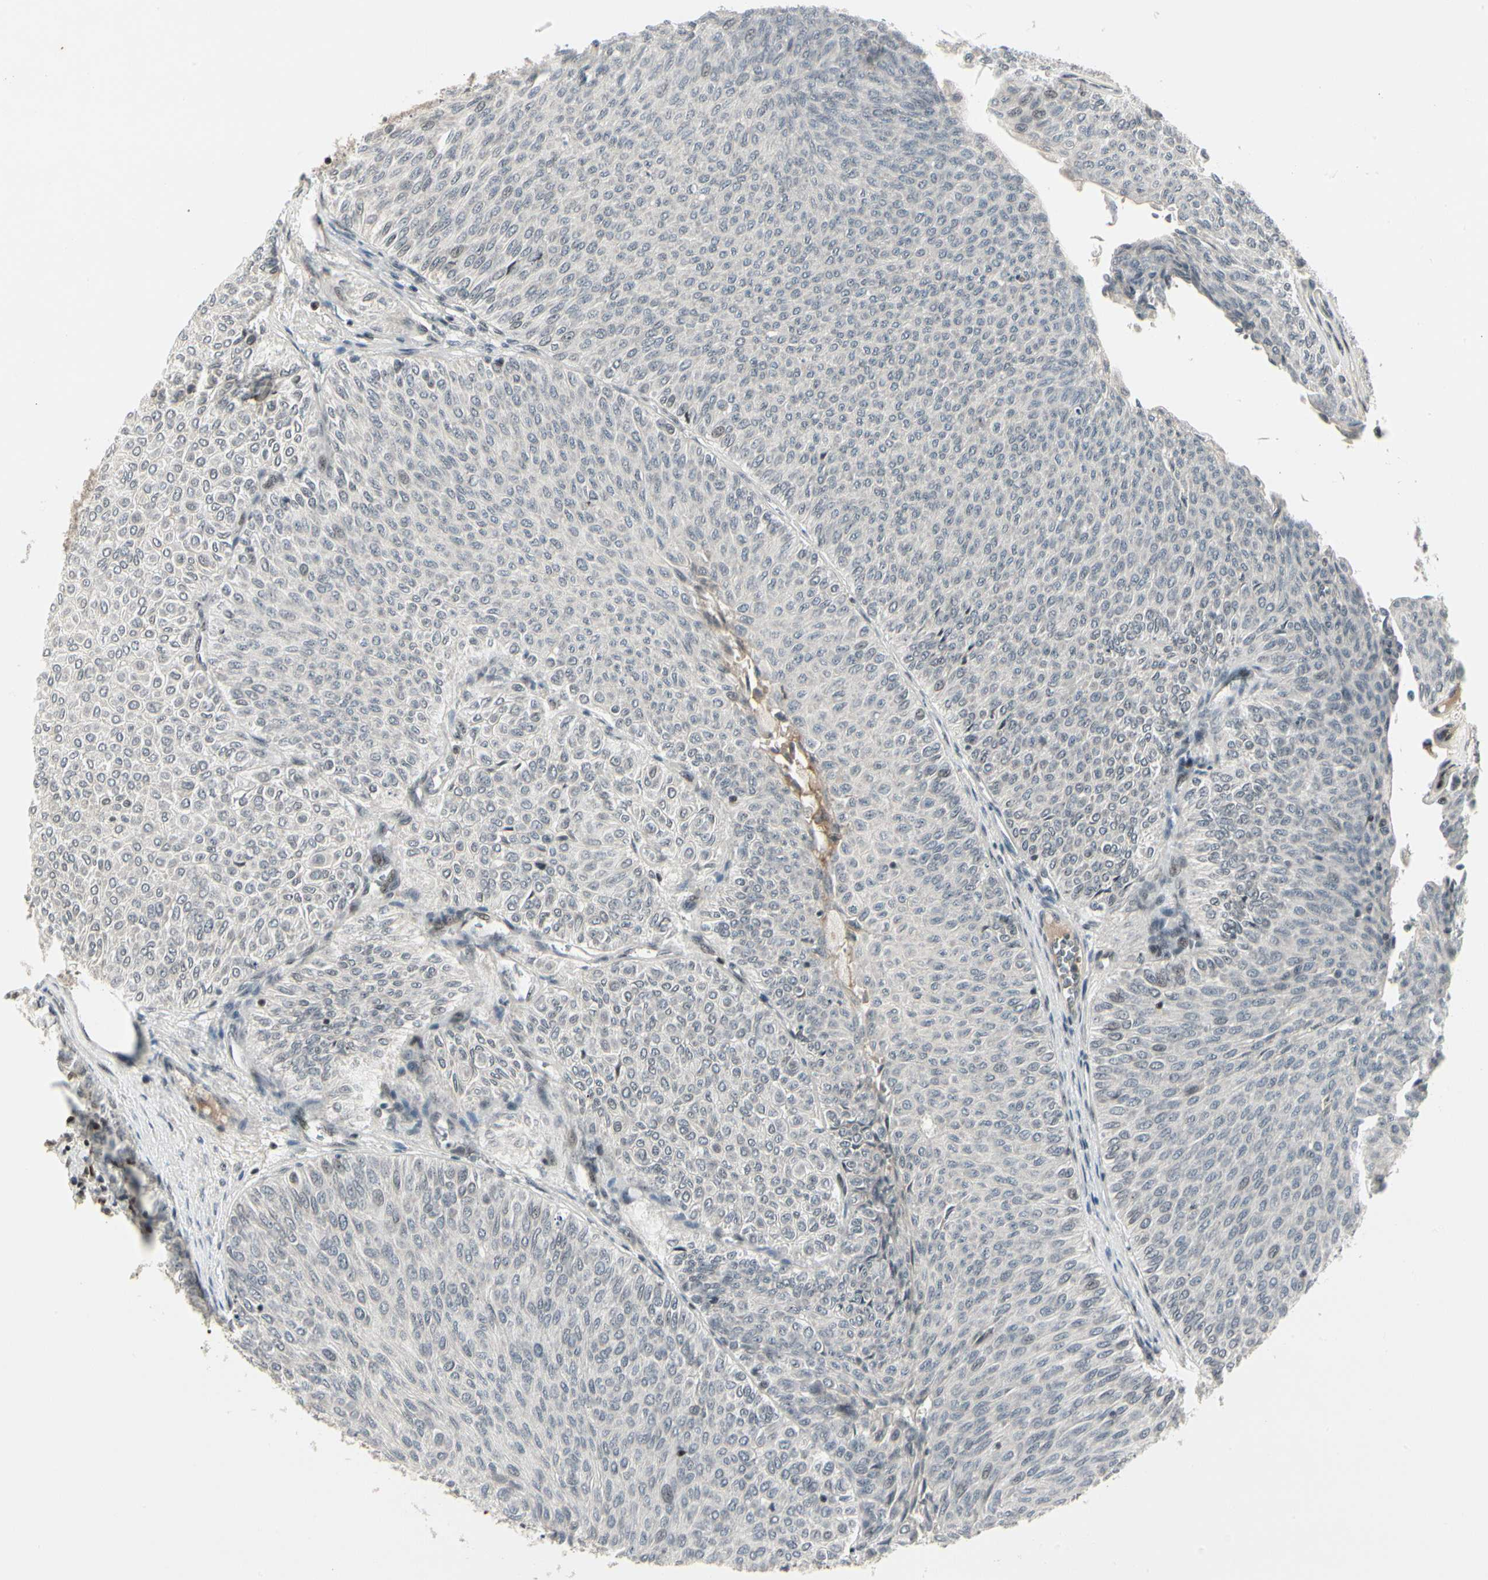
{"staining": {"intensity": "negative", "quantity": "none", "location": "none"}, "tissue": "urothelial cancer", "cell_type": "Tumor cells", "image_type": "cancer", "snomed": [{"axis": "morphology", "description": "Urothelial carcinoma, Low grade"}, {"axis": "topography", "description": "Urinary bladder"}], "caption": "The photomicrograph shows no significant positivity in tumor cells of urothelial cancer.", "gene": "FOXJ2", "patient": {"sex": "male", "age": 78}}